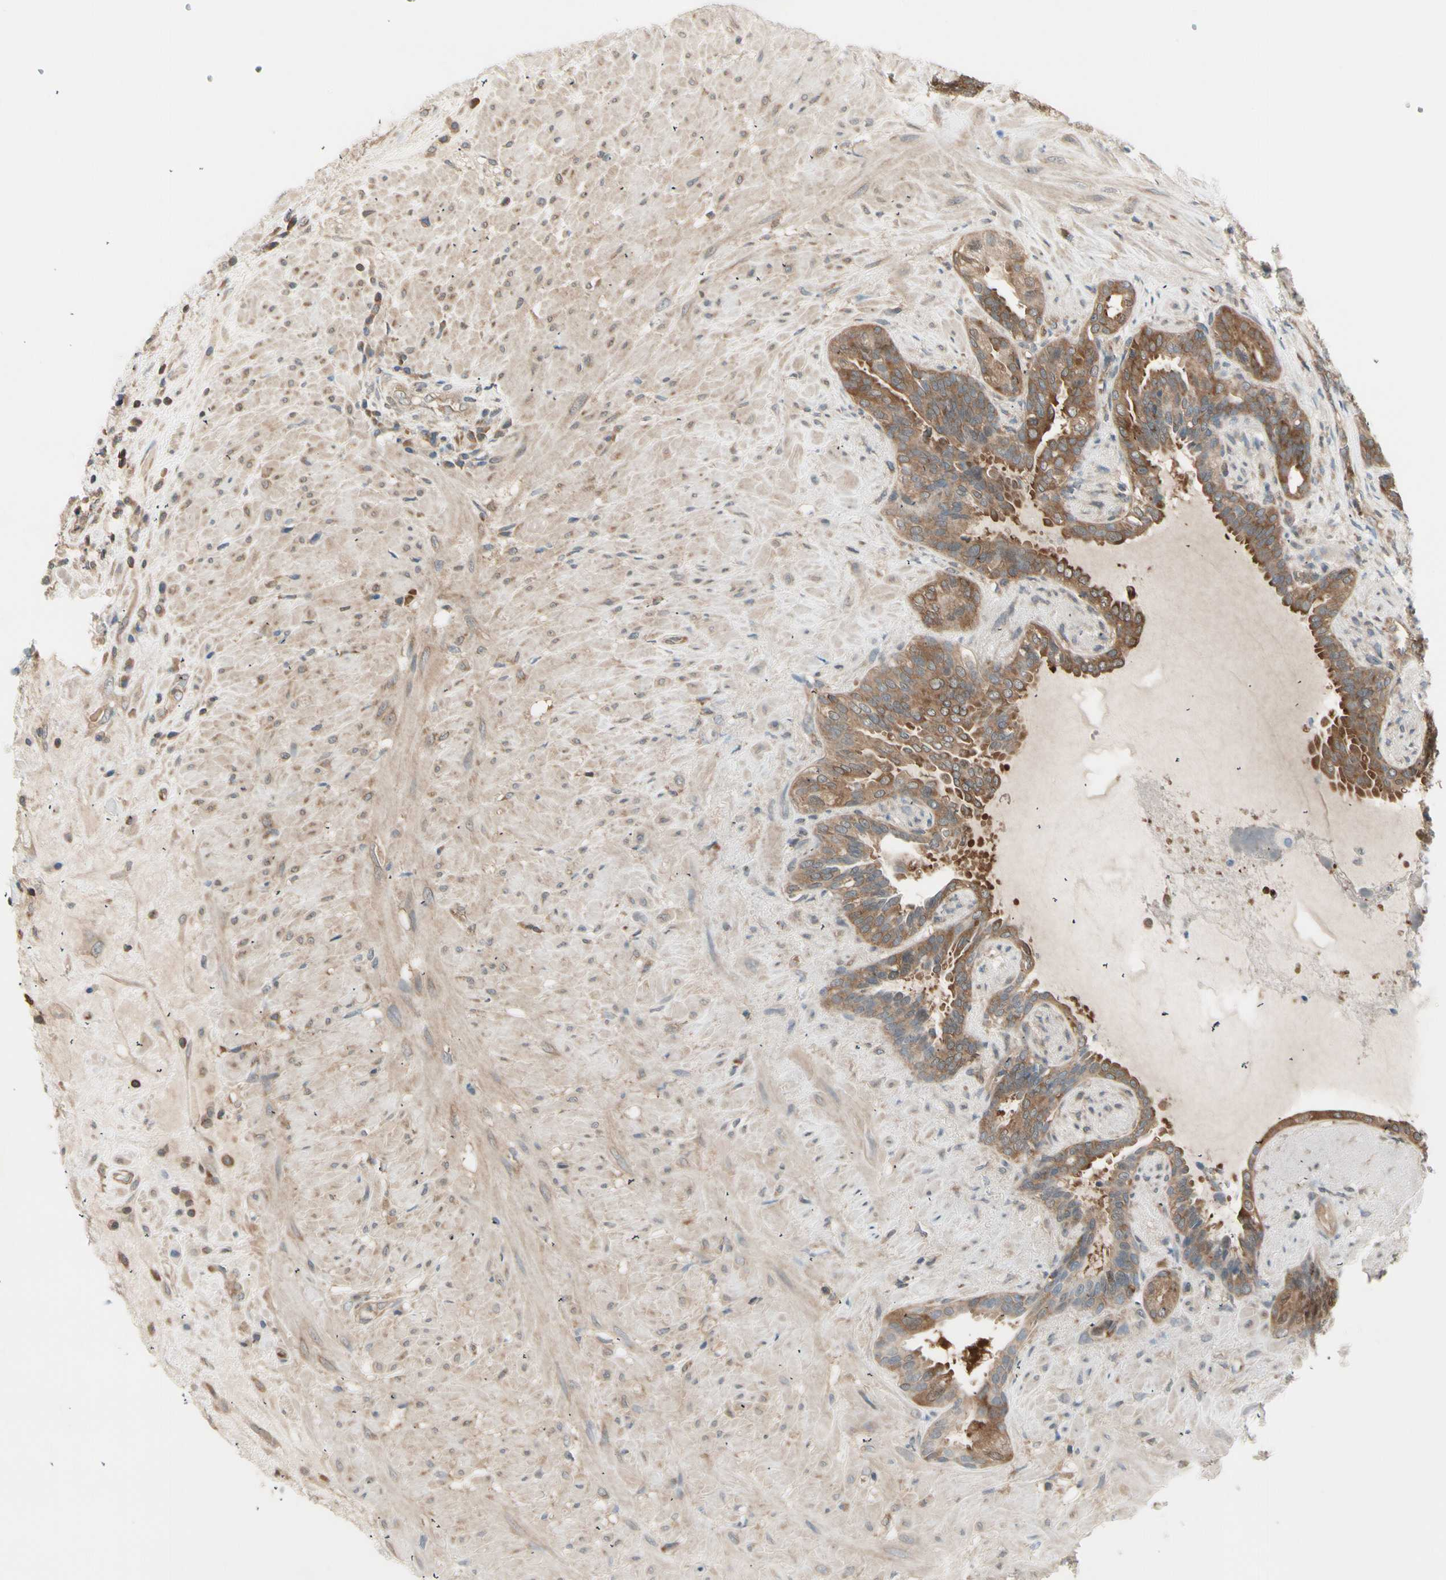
{"staining": {"intensity": "moderate", "quantity": ">75%", "location": "cytoplasmic/membranous"}, "tissue": "seminal vesicle", "cell_type": "Glandular cells", "image_type": "normal", "snomed": [{"axis": "morphology", "description": "Normal tissue, NOS"}, {"axis": "topography", "description": "Seminal veicle"}], "caption": "Protein staining by immunohistochemistry shows moderate cytoplasmic/membranous expression in about >75% of glandular cells in normal seminal vesicle. (Stains: DAB in brown, nuclei in blue, Microscopy: brightfield microscopy at high magnification).", "gene": "OXSR1", "patient": {"sex": "male", "age": 61}}